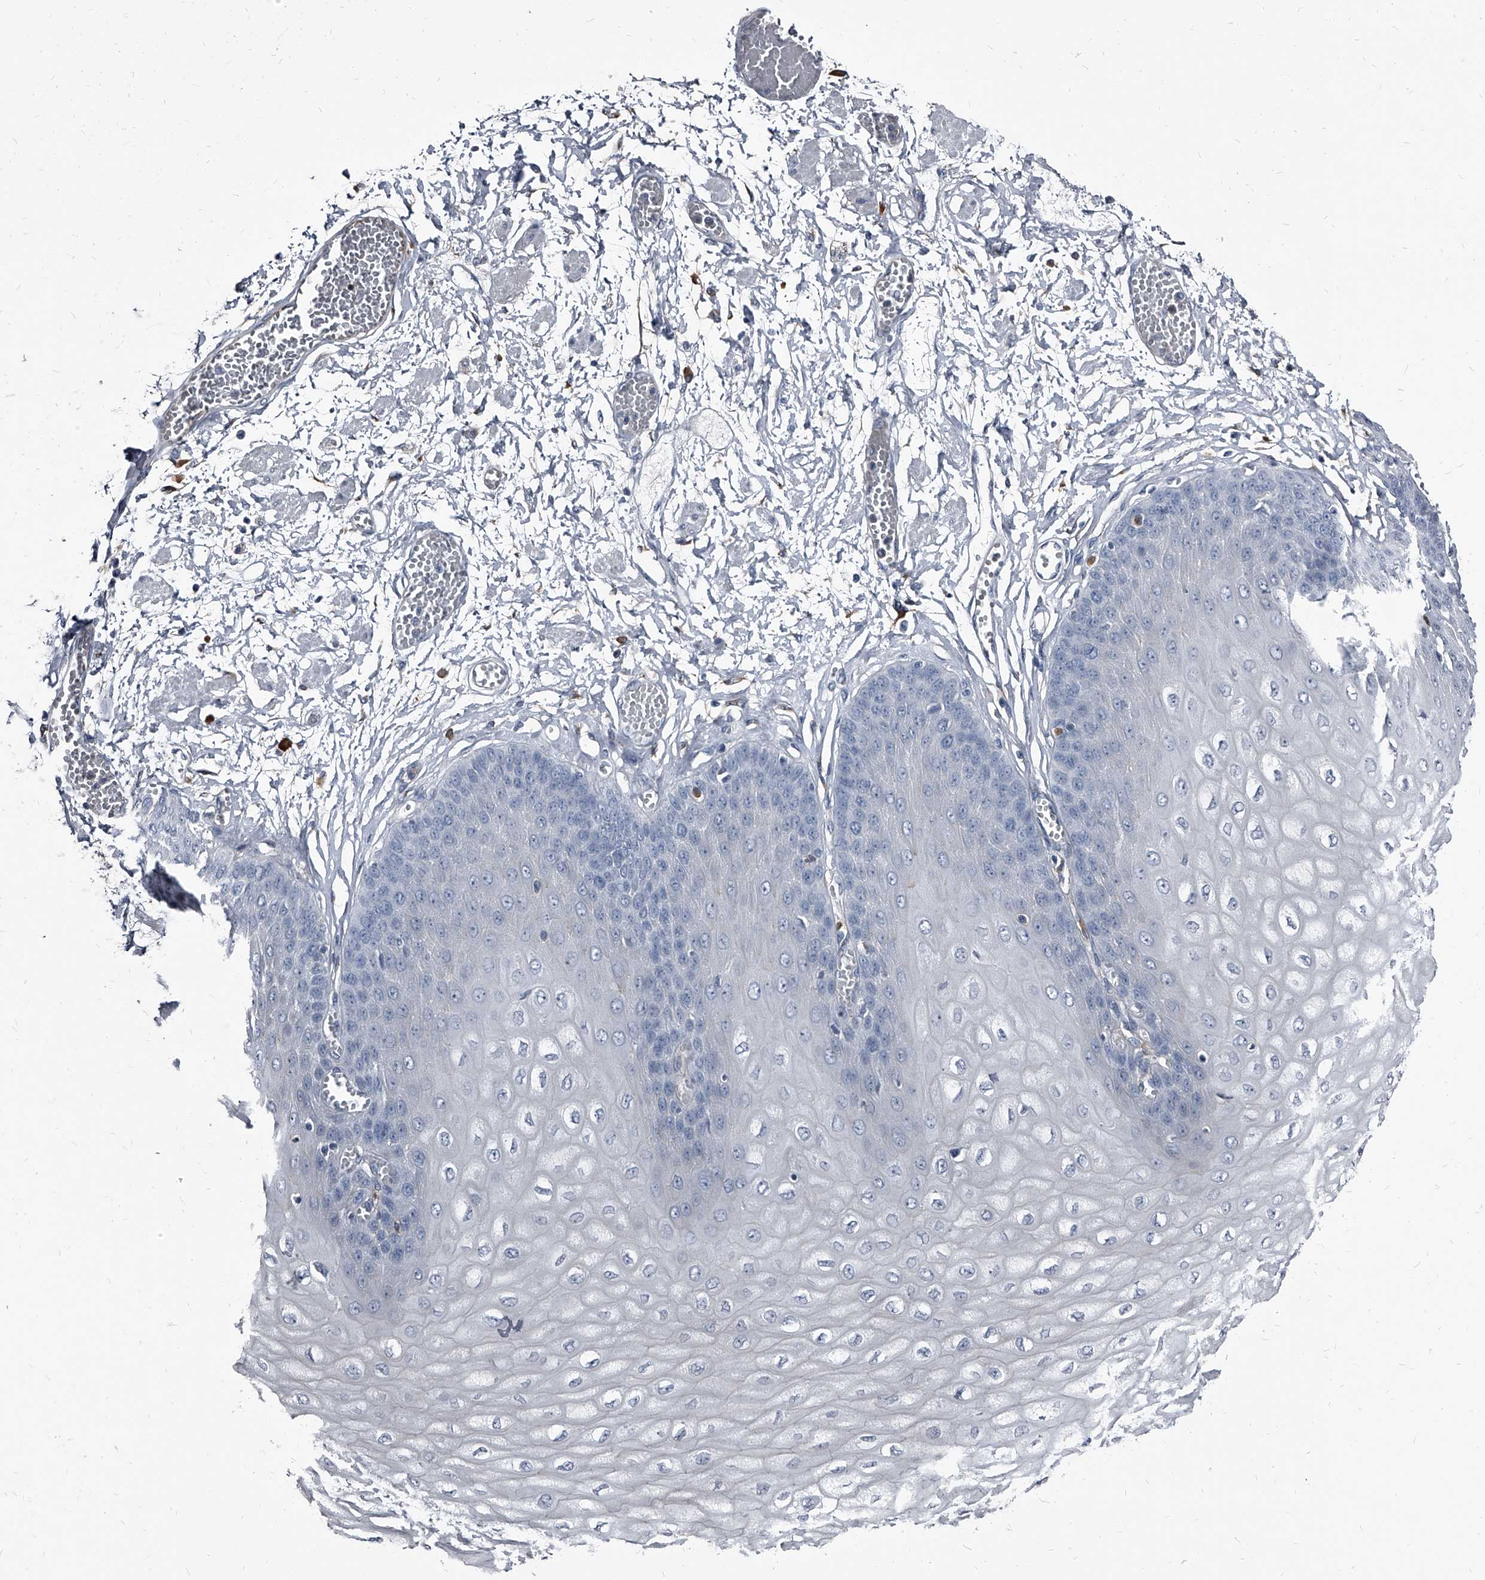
{"staining": {"intensity": "negative", "quantity": "none", "location": "none"}, "tissue": "esophagus", "cell_type": "Squamous epithelial cells", "image_type": "normal", "snomed": [{"axis": "morphology", "description": "Normal tissue, NOS"}, {"axis": "topography", "description": "Esophagus"}], "caption": "Squamous epithelial cells are negative for brown protein staining in benign esophagus.", "gene": "PGLYRP3", "patient": {"sex": "male", "age": 60}}